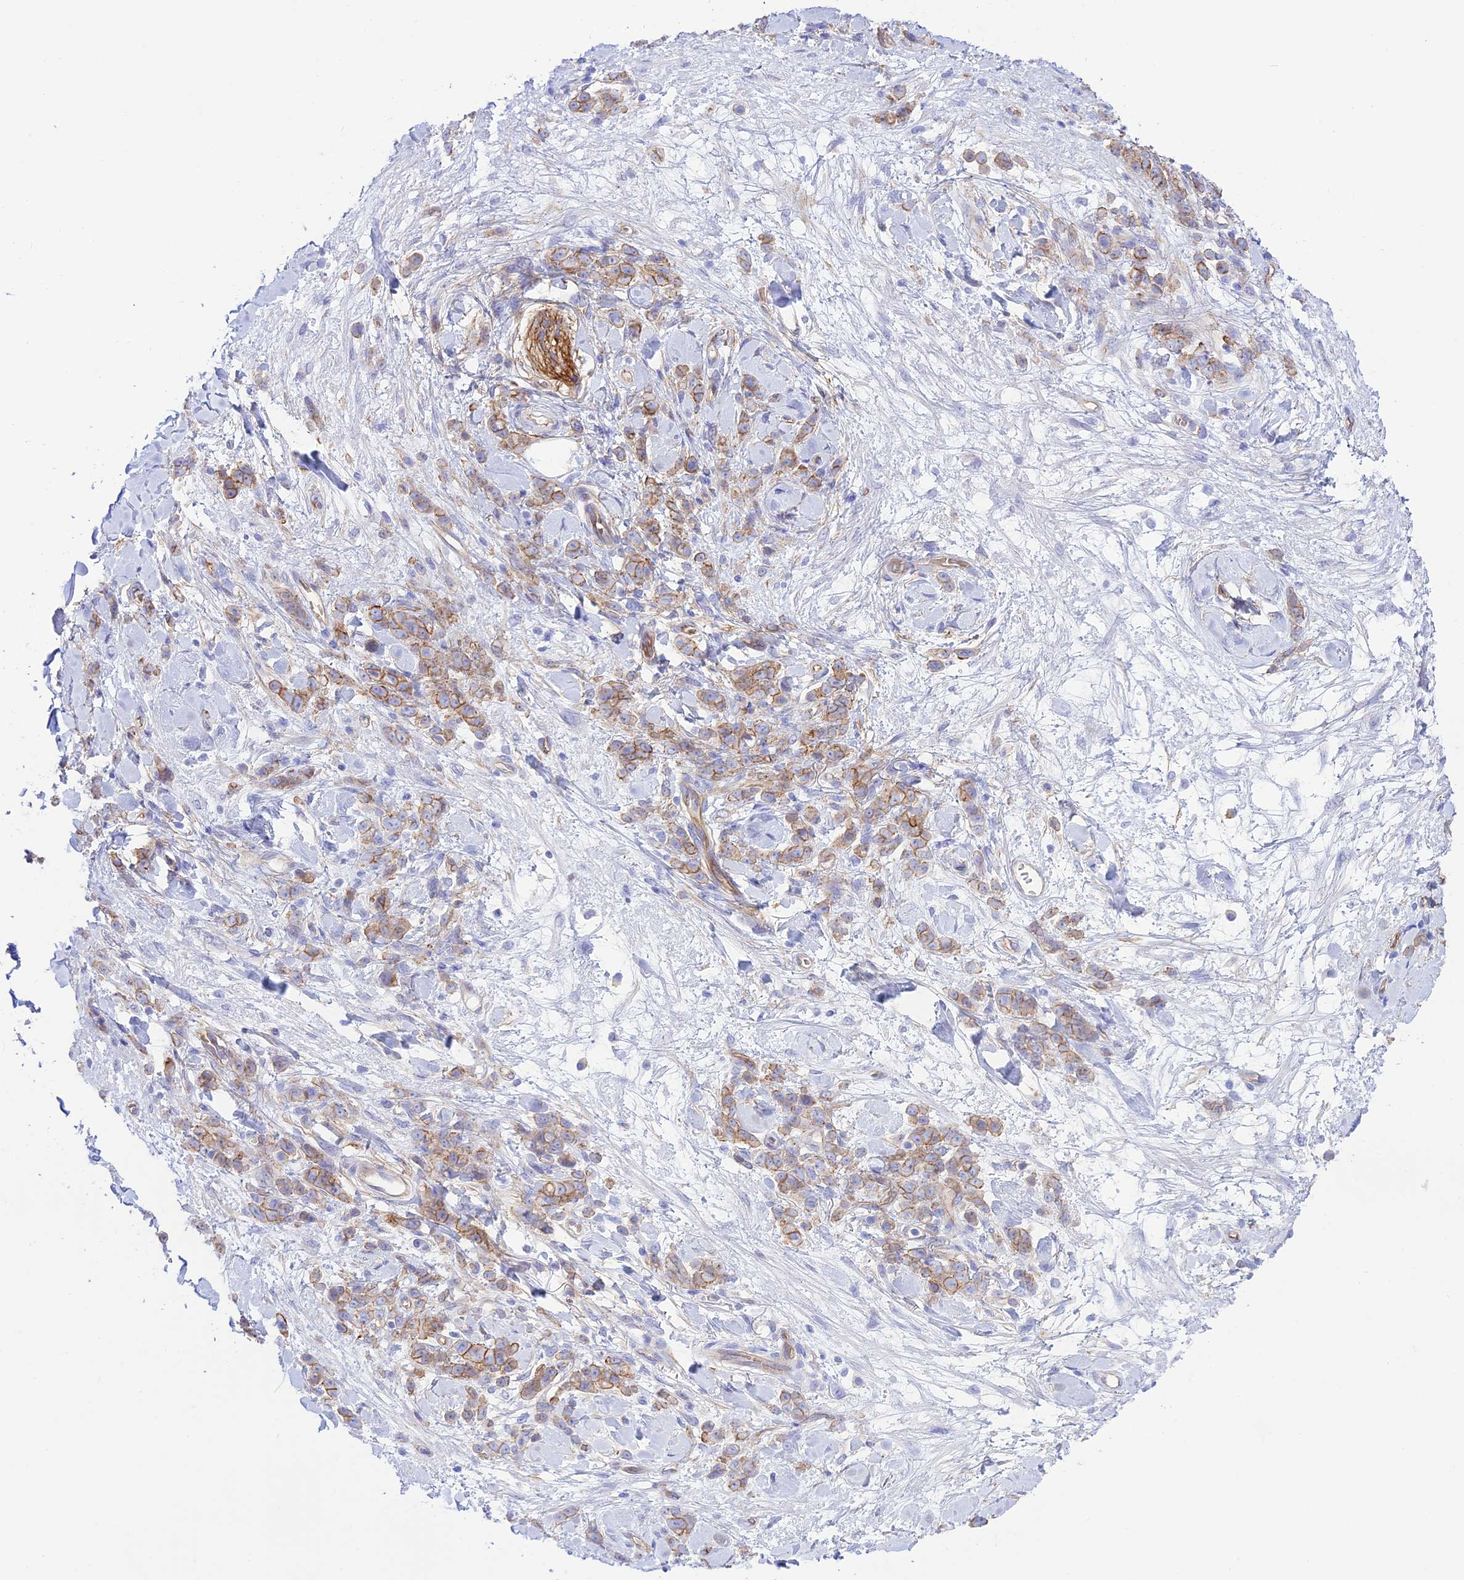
{"staining": {"intensity": "moderate", "quantity": "25%-75%", "location": "cytoplasmic/membranous"}, "tissue": "stomach cancer", "cell_type": "Tumor cells", "image_type": "cancer", "snomed": [{"axis": "morphology", "description": "Normal tissue, NOS"}, {"axis": "morphology", "description": "Adenocarcinoma, NOS"}, {"axis": "topography", "description": "Stomach"}], "caption": "IHC micrograph of human stomach cancer (adenocarcinoma) stained for a protein (brown), which demonstrates medium levels of moderate cytoplasmic/membranous positivity in approximately 25%-75% of tumor cells.", "gene": "YPEL5", "patient": {"sex": "male", "age": 82}}